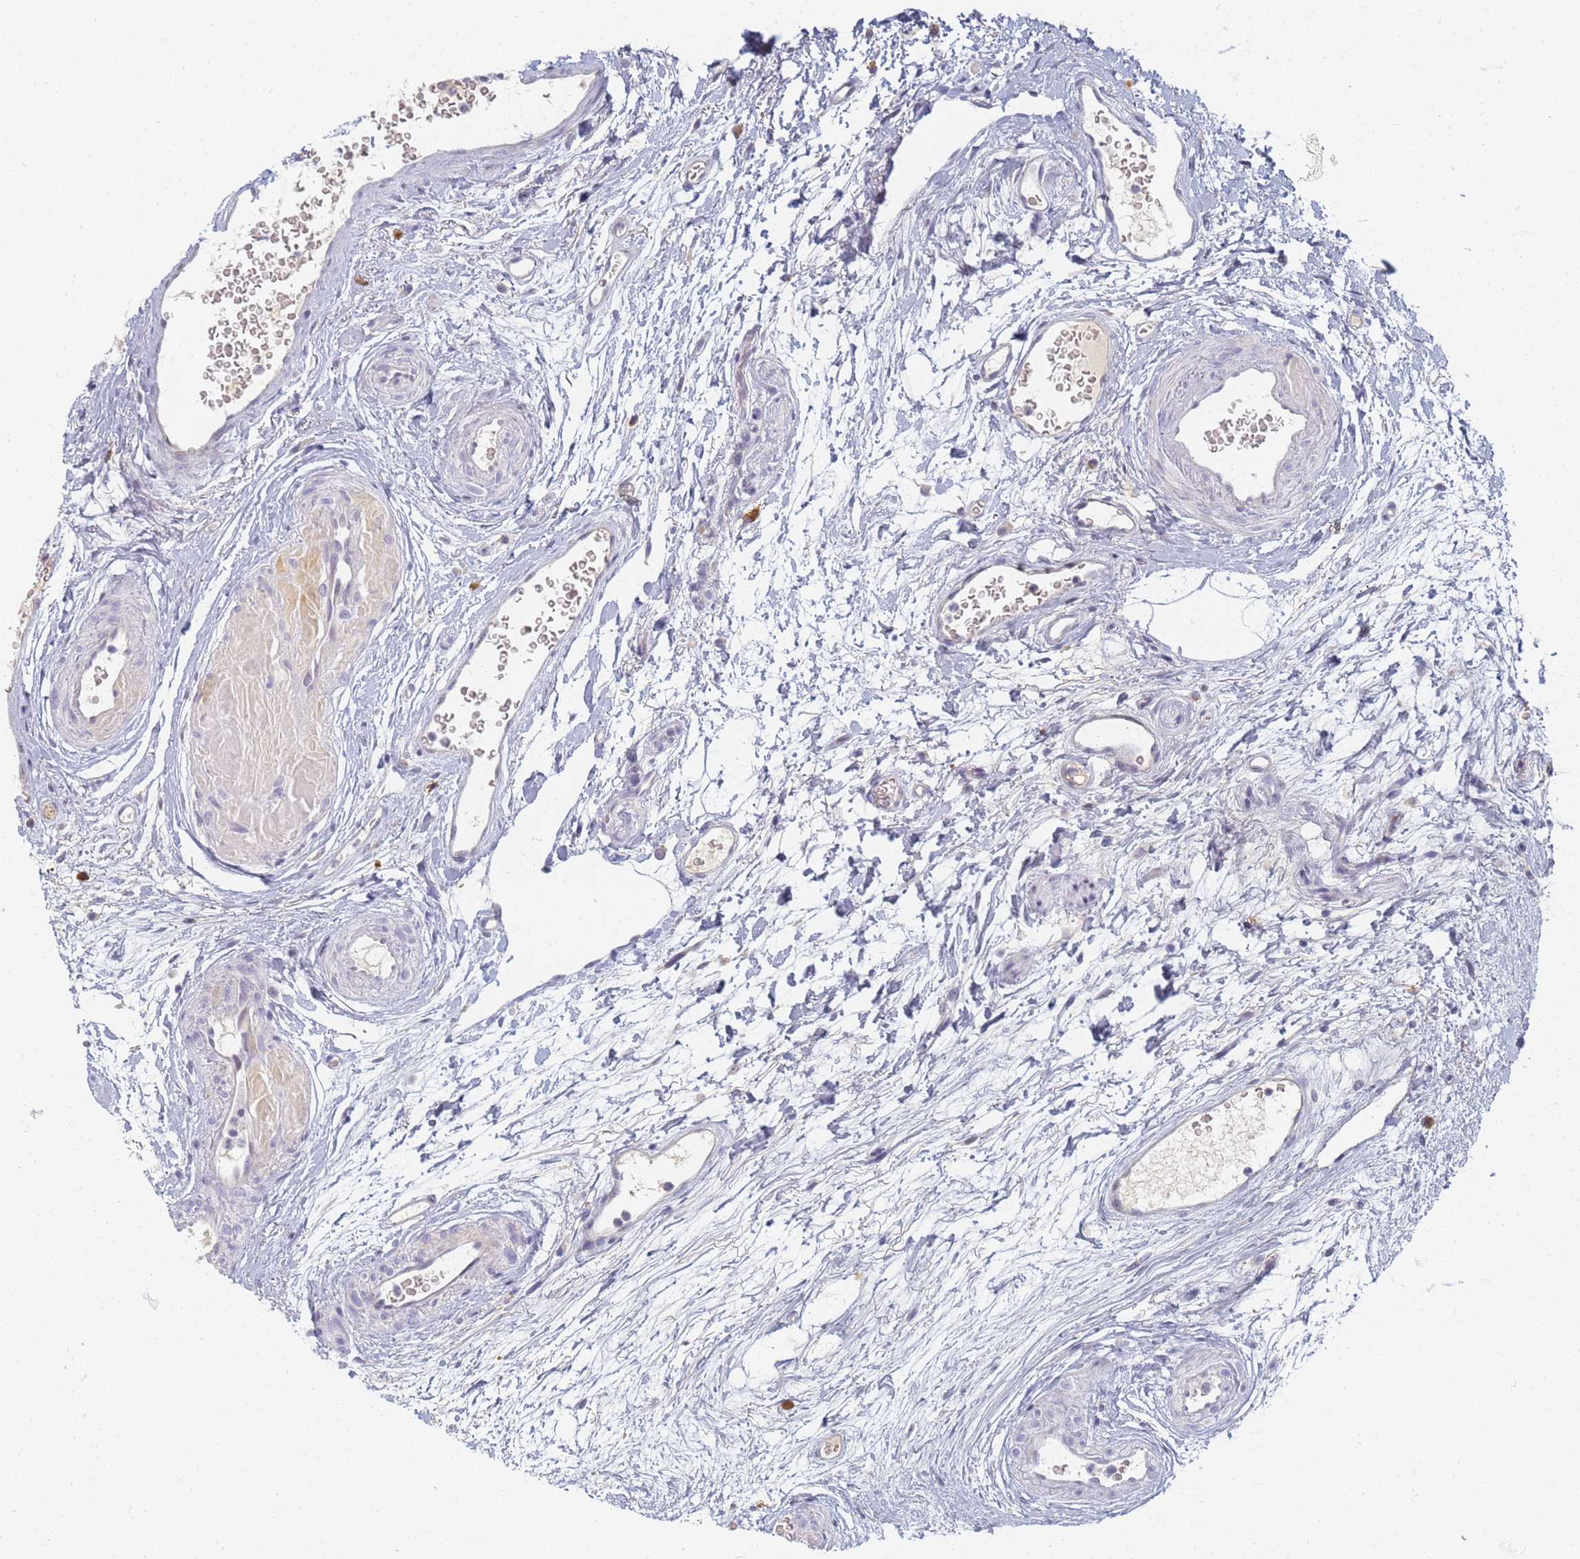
{"staining": {"intensity": "negative", "quantity": "none", "location": "none"}, "tissue": "urinary bladder", "cell_type": "Urothelial cells", "image_type": "normal", "snomed": [{"axis": "morphology", "description": "Normal tissue, NOS"}, {"axis": "topography", "description": "Urinary bladder"}], "caption": "Photomicrograph shows no significant protein positivity in urothelial cells of benign urinary bladder. (Brightfield microscopy of DAB (3,3'-diaminobenzidine) immunohistochemistry (IHC) at high magnification).", "gene": "SLC38A9", "patient": {"sex": "male", "age": 83}}